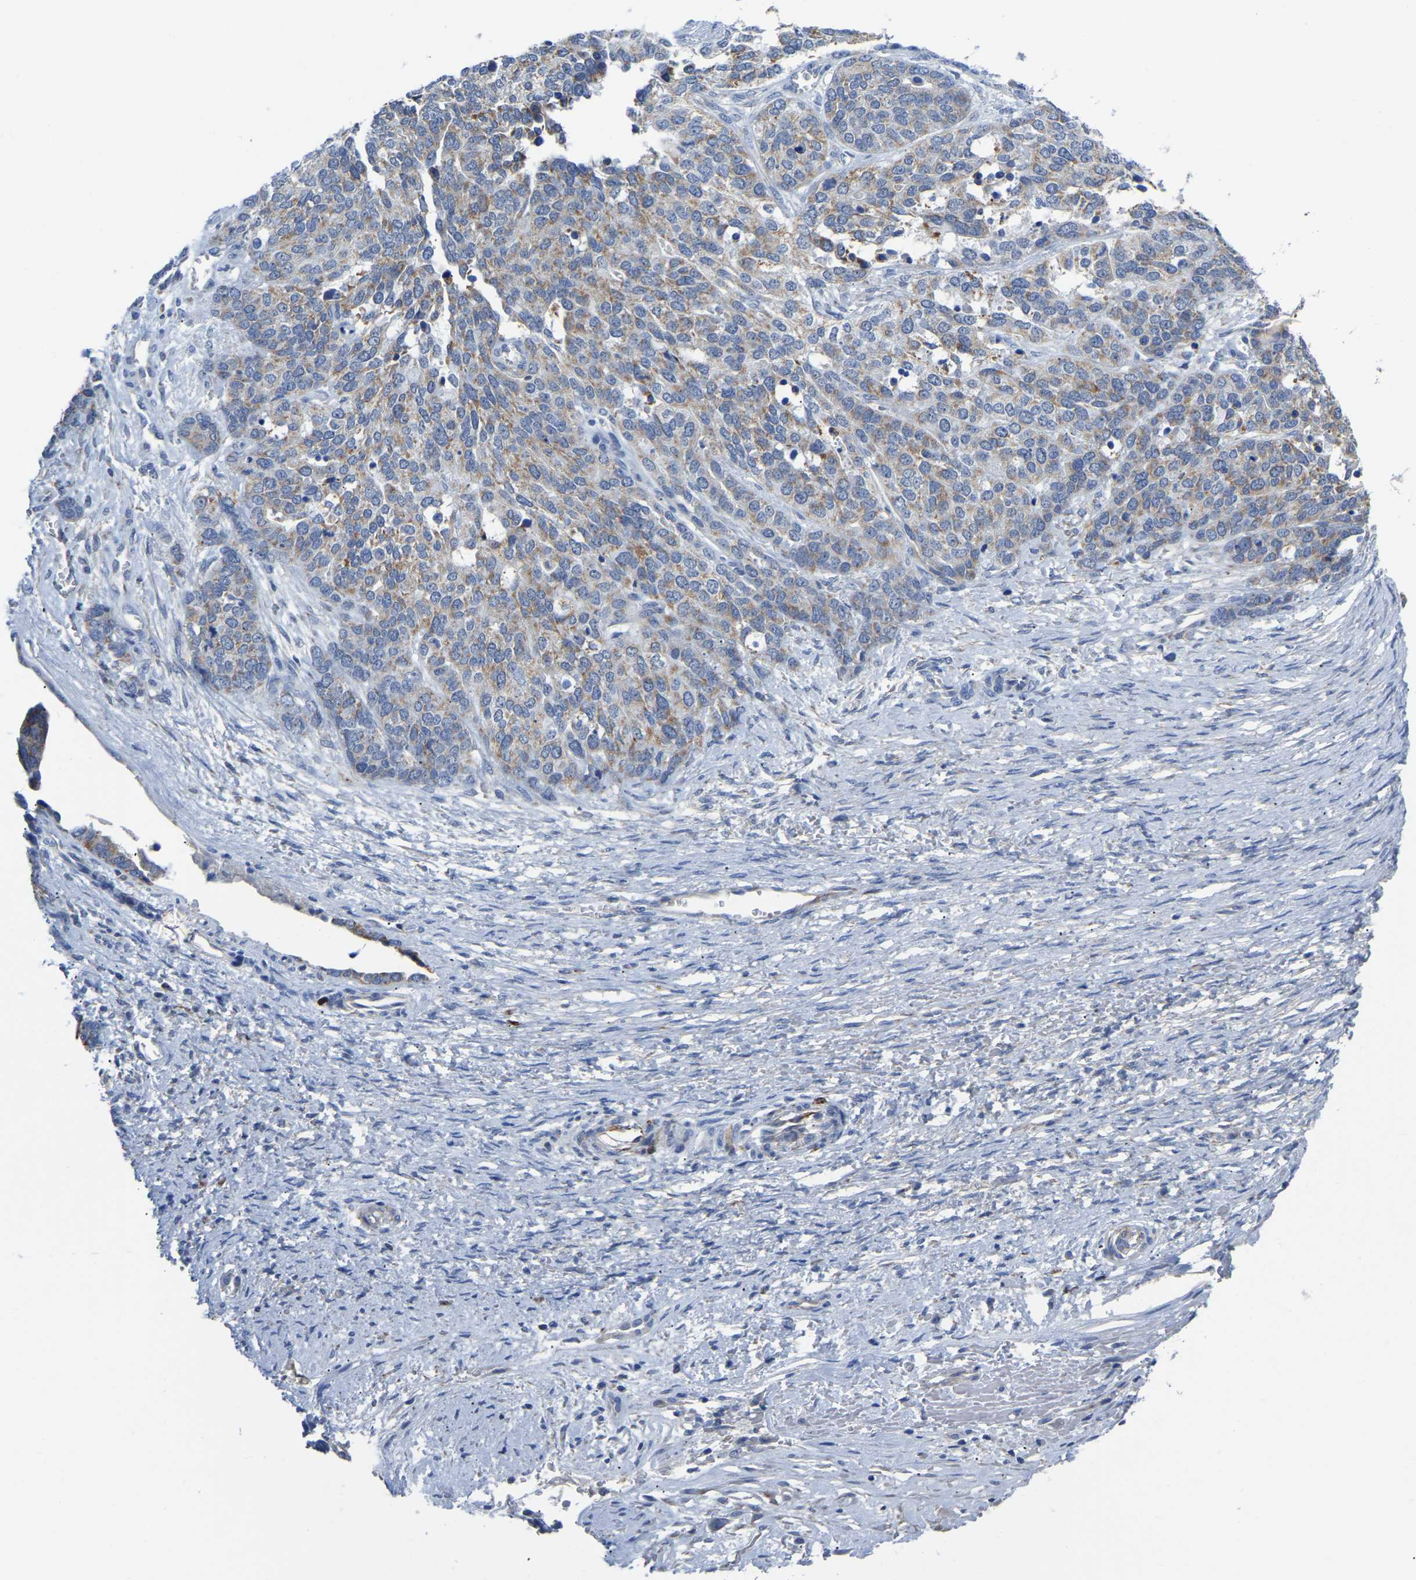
{"staining": {"intensity": "weak", "quantity": "25%-75%", "location": "cytoplasmic/membranous"}, "tissue": "ovarian cancer", "cell_type": "Tumor cells", "image_type": "cancer", "snomed": [{"axis": "morphology", "description": "Cystadenocarcinoma, serous, NOS"}, {"axis": "topography", "description": "Ovary"}], "caption": "The immunohistochemical stain shows weak cytoplasmic/membranous staining in tumor cells of serous cystadenocarcinoma (ovarian) tissue.", "gene": "ETFA", "patient": {"sex": "female", "age": 44}}